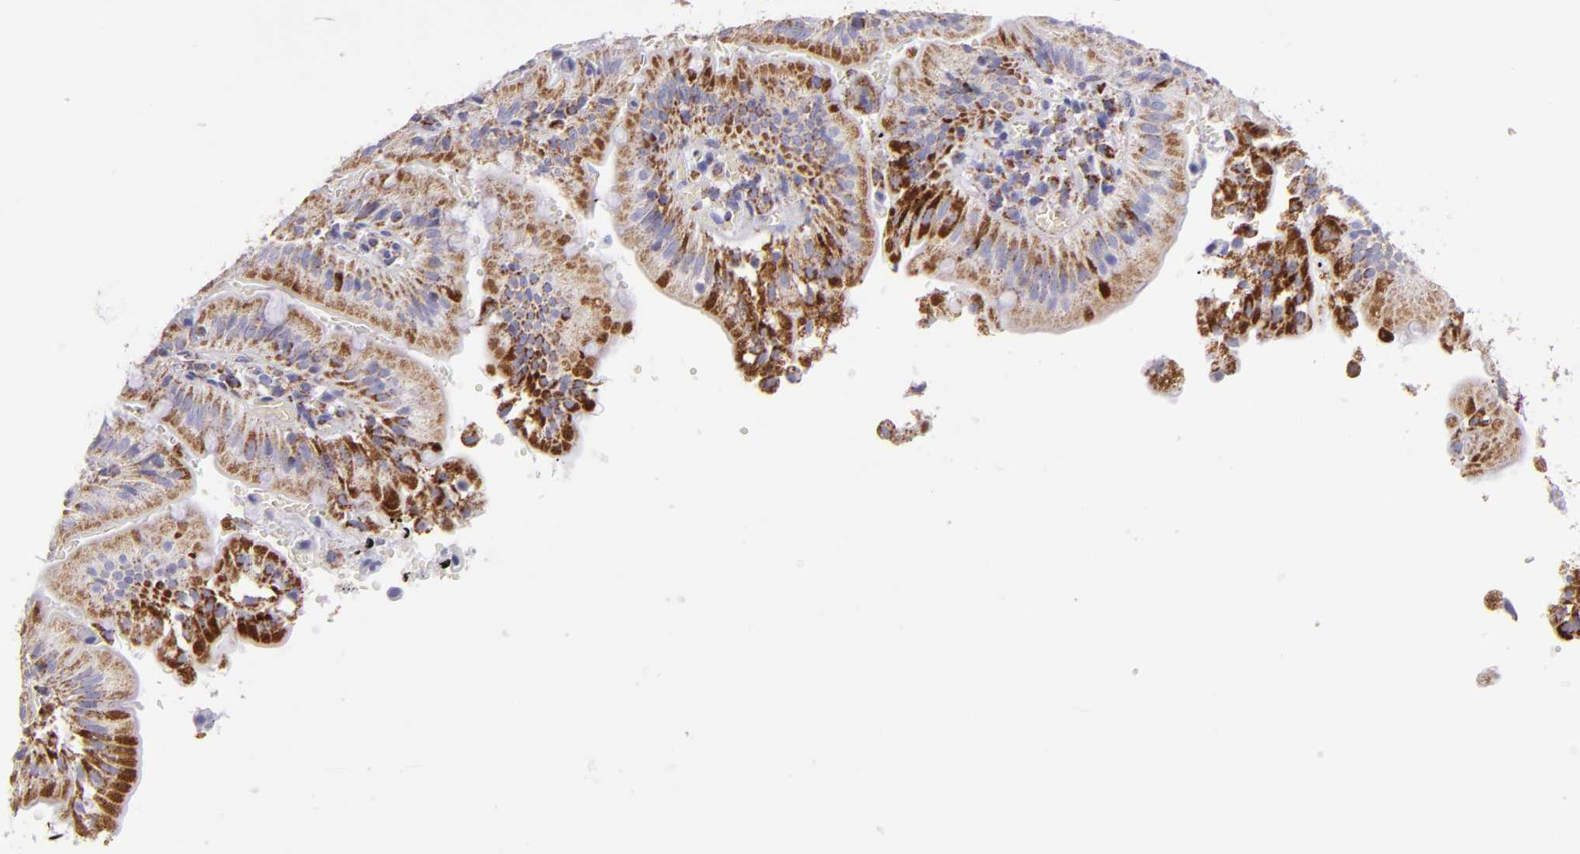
{"staining": {"intensity": "moderate", "quantity": "25%-75%", "location": "cytoplasmic/membranous"}, "tissue": "small intestine", "cell_type": "Glandular cells", "image_type": "normal", "snomed": [{"axis": "morphology", "description": "Normal tissue, NOS"}, {"axis": "topography", "description": "Small intestine"}], "caption": "Approximately 25%-75% of glandular cells in unremarkable human small intestine demonstrate moderate cytoplasmic/membranous protein staining as visualized by brown immunohistochemical staining.", "gene": "HSPD1", "patient": {"sex": "male", "age": 71}}